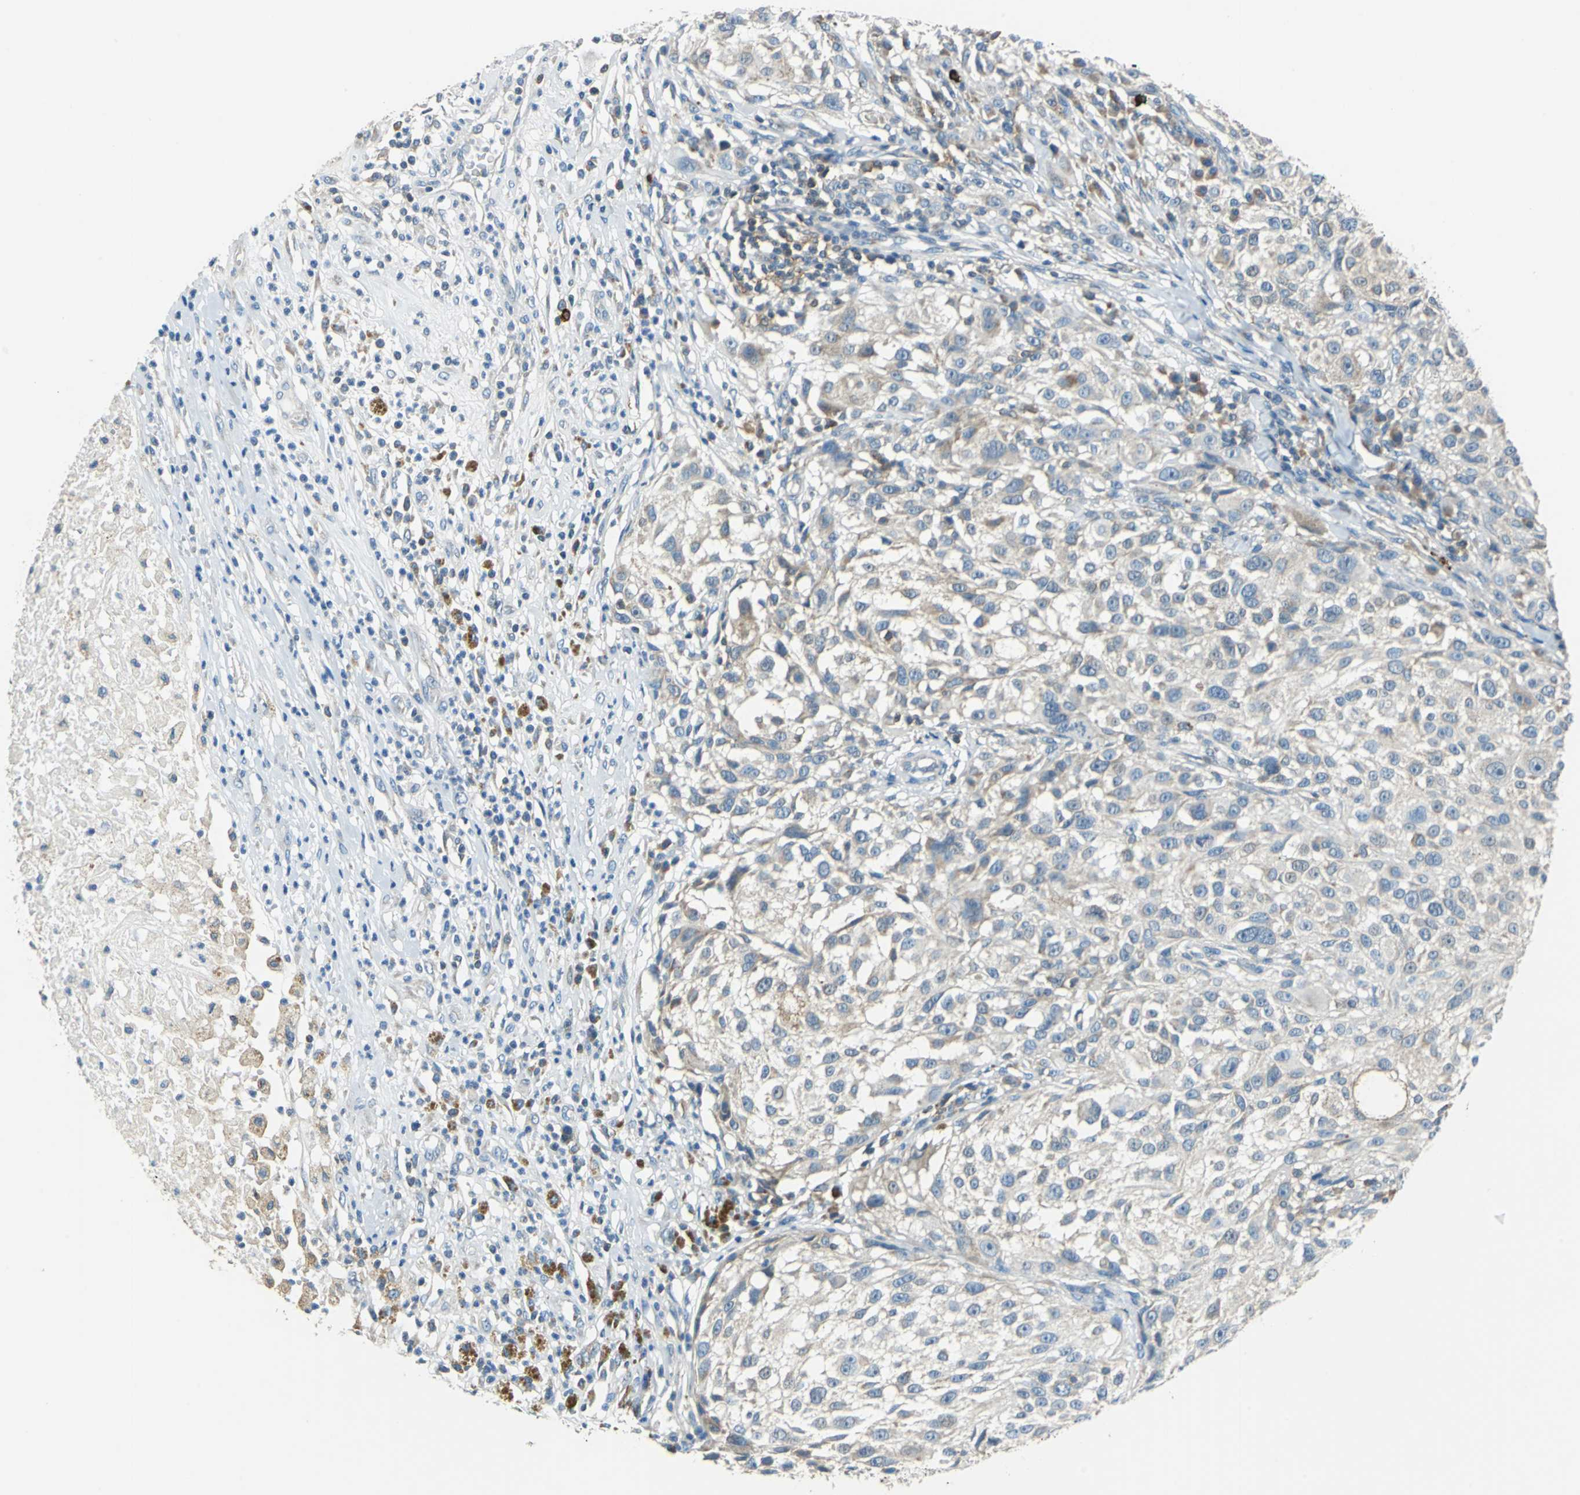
{"staining": {"intensity": "weak", "quantity": ">75%", "location": "cytoplasmic/membranous"}, "tissue": "melanoma", "cell_type": "Tumor cells", "image_type": "cancer", "snomed": [{"axis": "morphology", "description": "Necrosis, NOS"}, {"axis": "morphology", "description": "Malignant melanoma, NOS"}, {"axis": "topography", "description": "Skin"}], "caption": "An immunohistochemistry histopathology image of tumor tissue is shown. Protein staining in brown labels weak cytoplasmic/membranous positivity in melanoma within tumor cells.", "gene": "CPA3", "patient": {"sex": "female", "age": 87}}